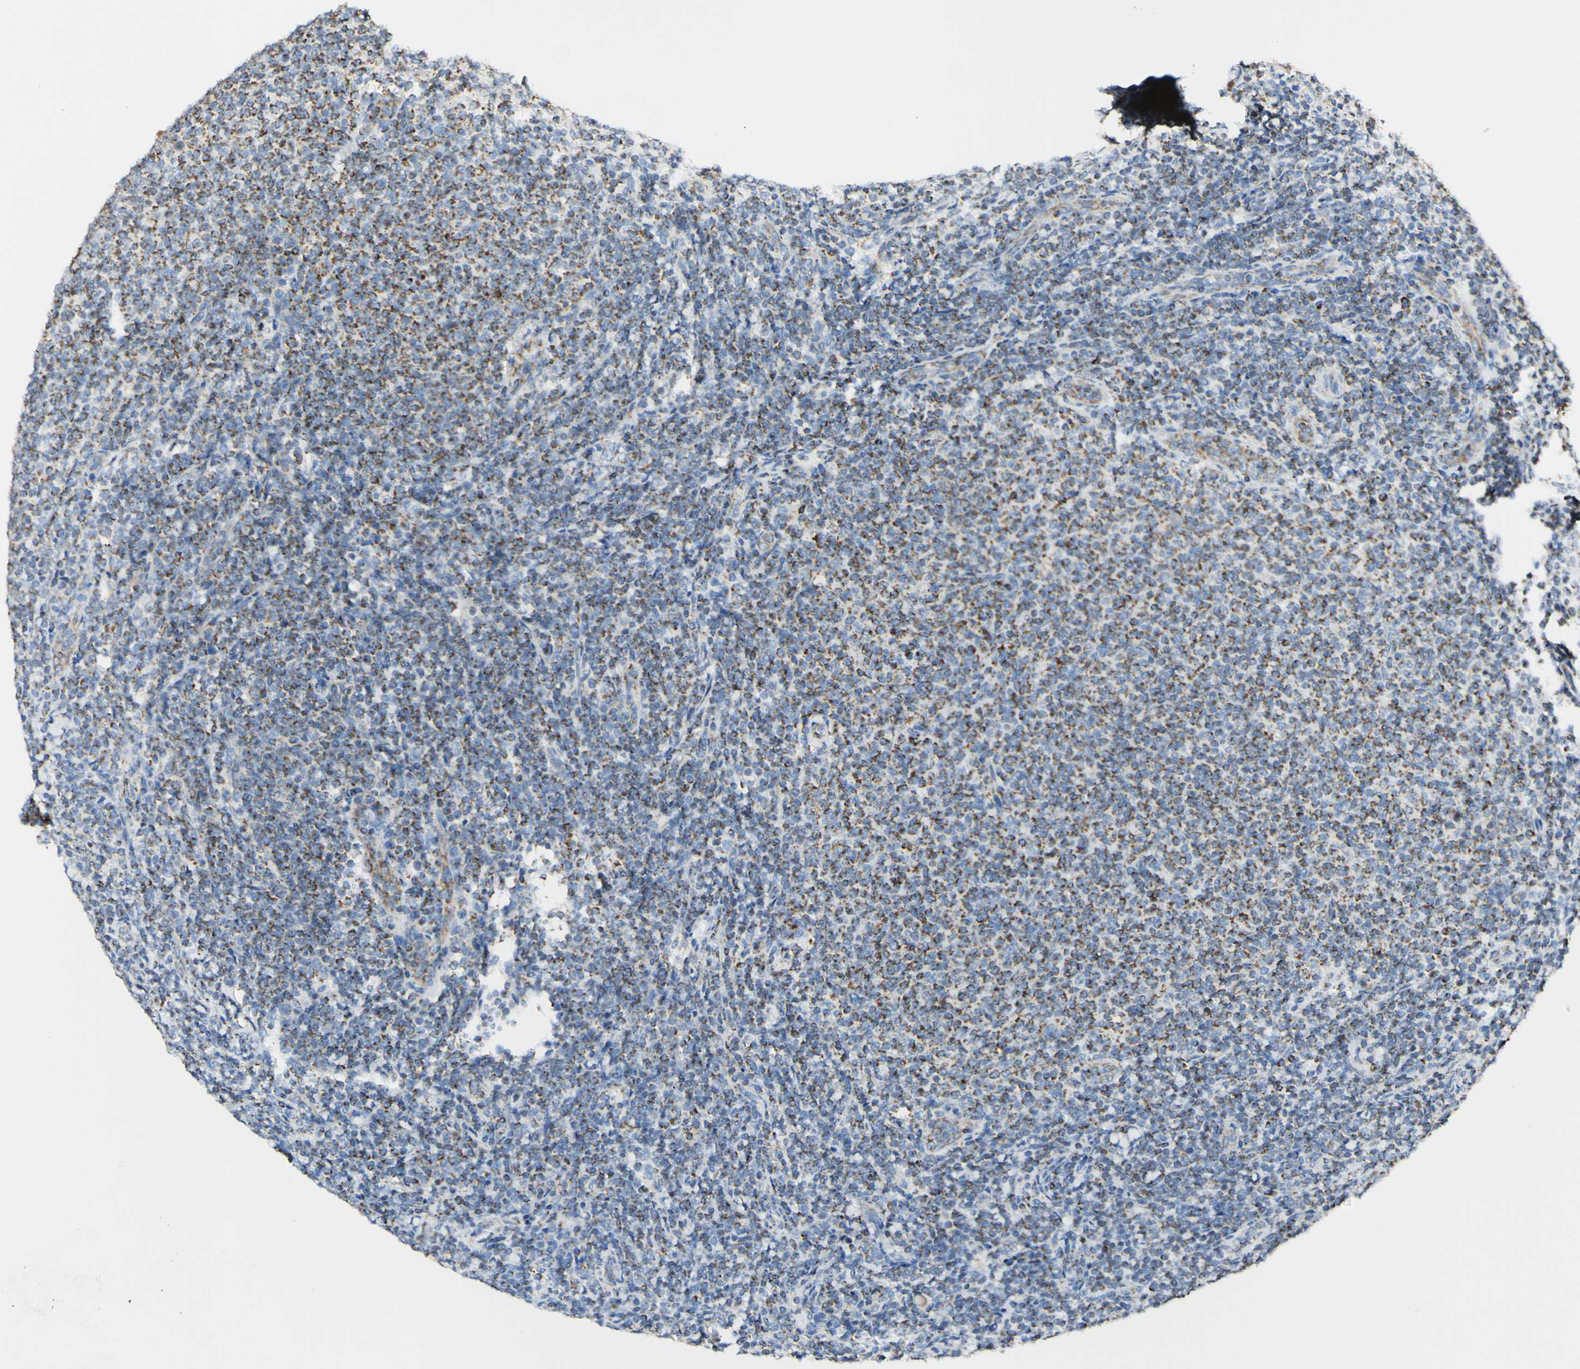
{"staining": {"intensity": "strong", "quantity": "25%-75%", "location": "cytoplasmic/membranous"}, "tissue": "lymphoma", "cell_type": "Tumor cells", "image_type": "cancer", "snomed": [{"axis": "morphology", "description": "Malignant lymphoma, non-Hodgkin's type, Low grade"}, {"axis": "topography", "description": "Lymph node"}], "caption": "Lymphoma was stained to show a protein in brown. There is high levels of strong cytoplasmic/membranous expression in about 25%-75% of tumor cells. (Brightfield microscopy of DAB IHC at high magnification).", "gene": "OXCT1", "patient": {"sex": "male", "age": 66}}